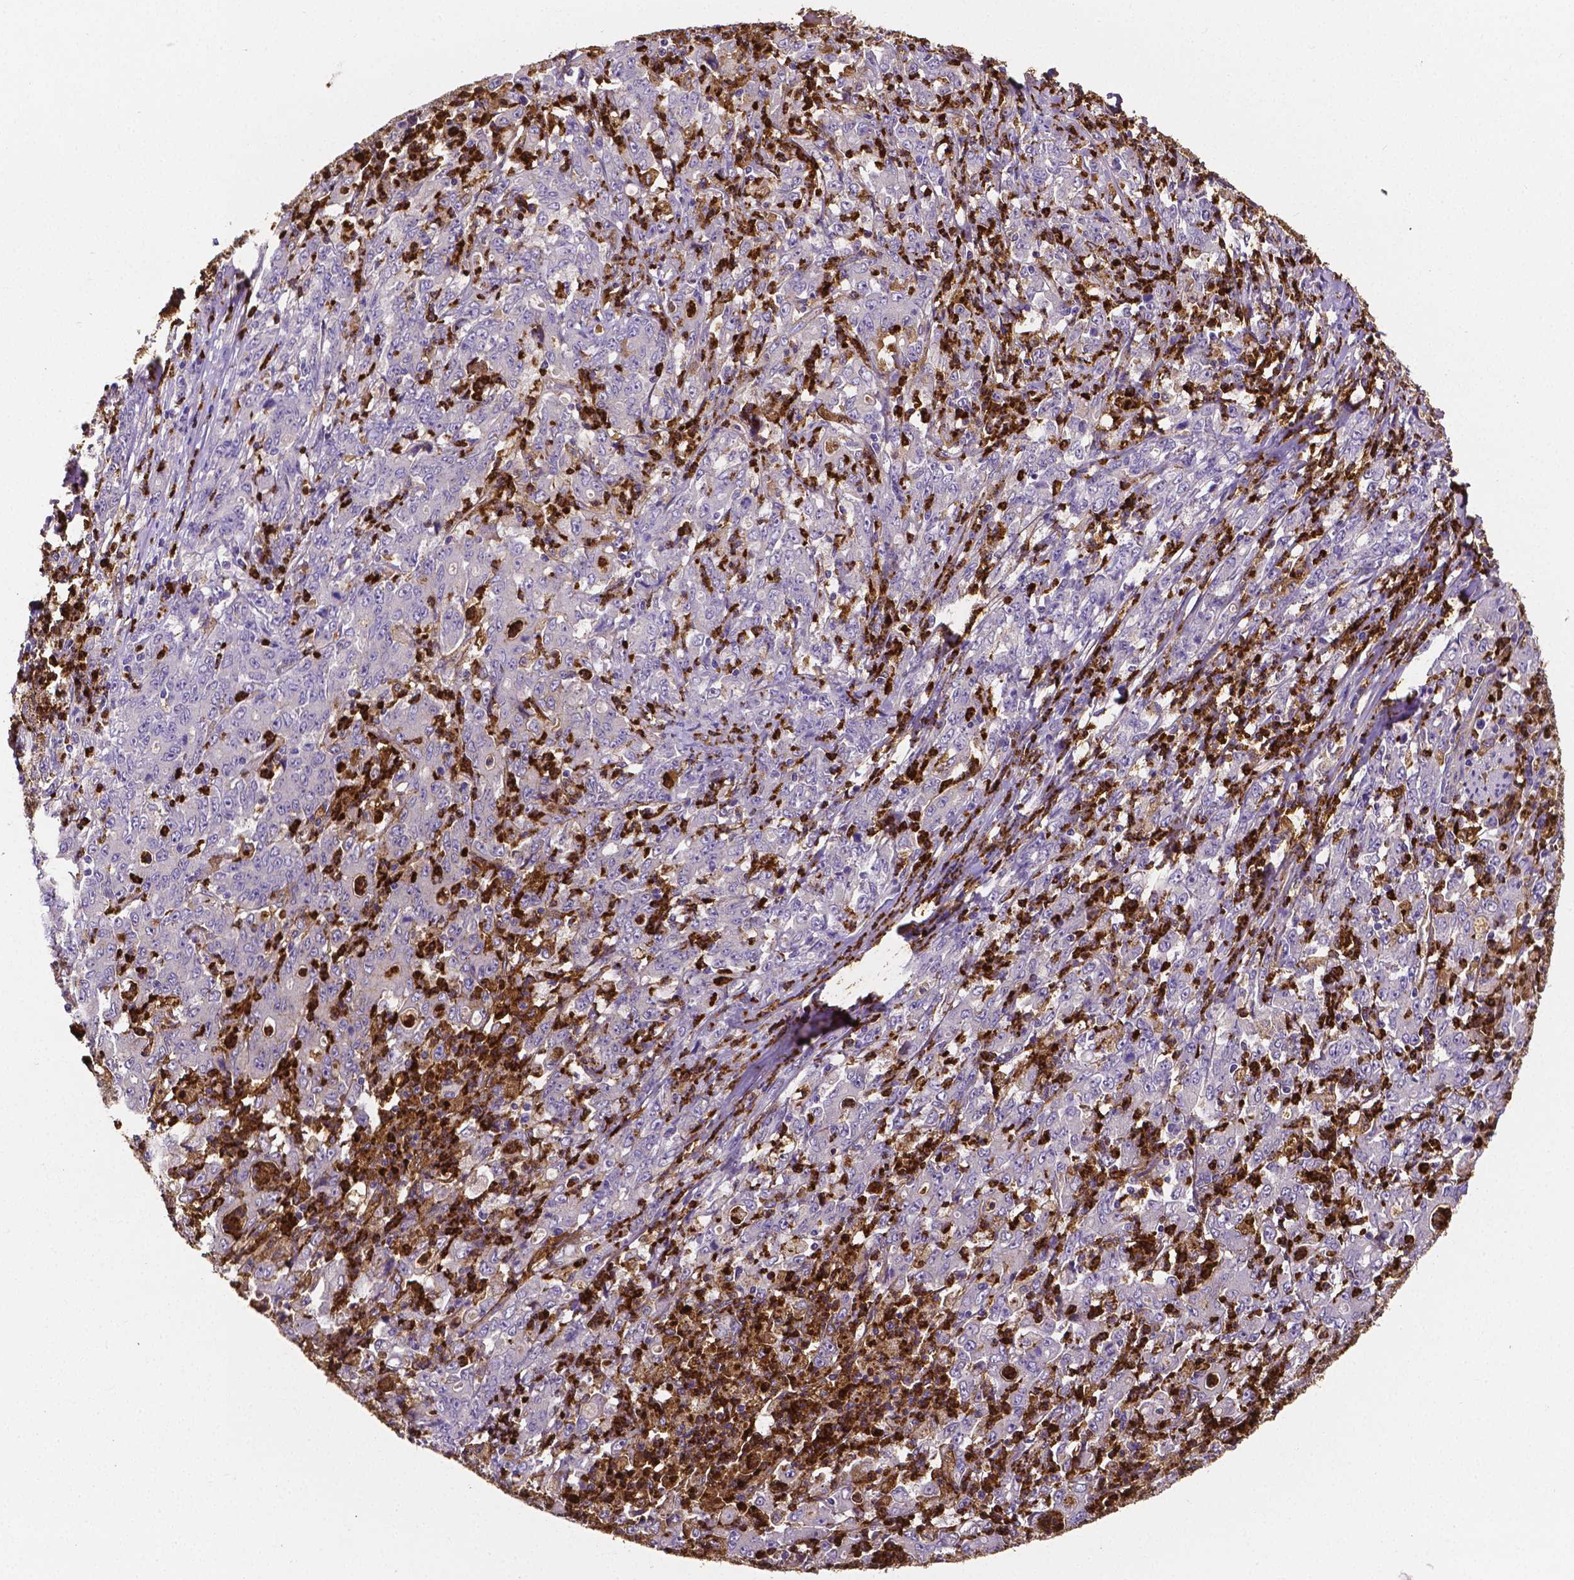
{"staining": {"intensity": "weak", "quantity": "<25%", "location": "cytoplasmic/membranous"}, "tissue": "stomach cancer", "cell_type": "Tumor cells", "image_type": "cancer", "snomed": [{"axis": "morphology", "description": "Adenocarcinoma, NOS"}, {"axis": "topography", "description": "Stomach, lower"}], "caption": "Immunohistochemistry (IHC) of stomach cancer (adenocarcinoma) shows no staining in tumor cells. The staining is performed using DAB brown chromogen with nuclei counter-stained in using hematoxylin.", "gene": "MMP9", "patient": {"sex": "female", "age": 71}}